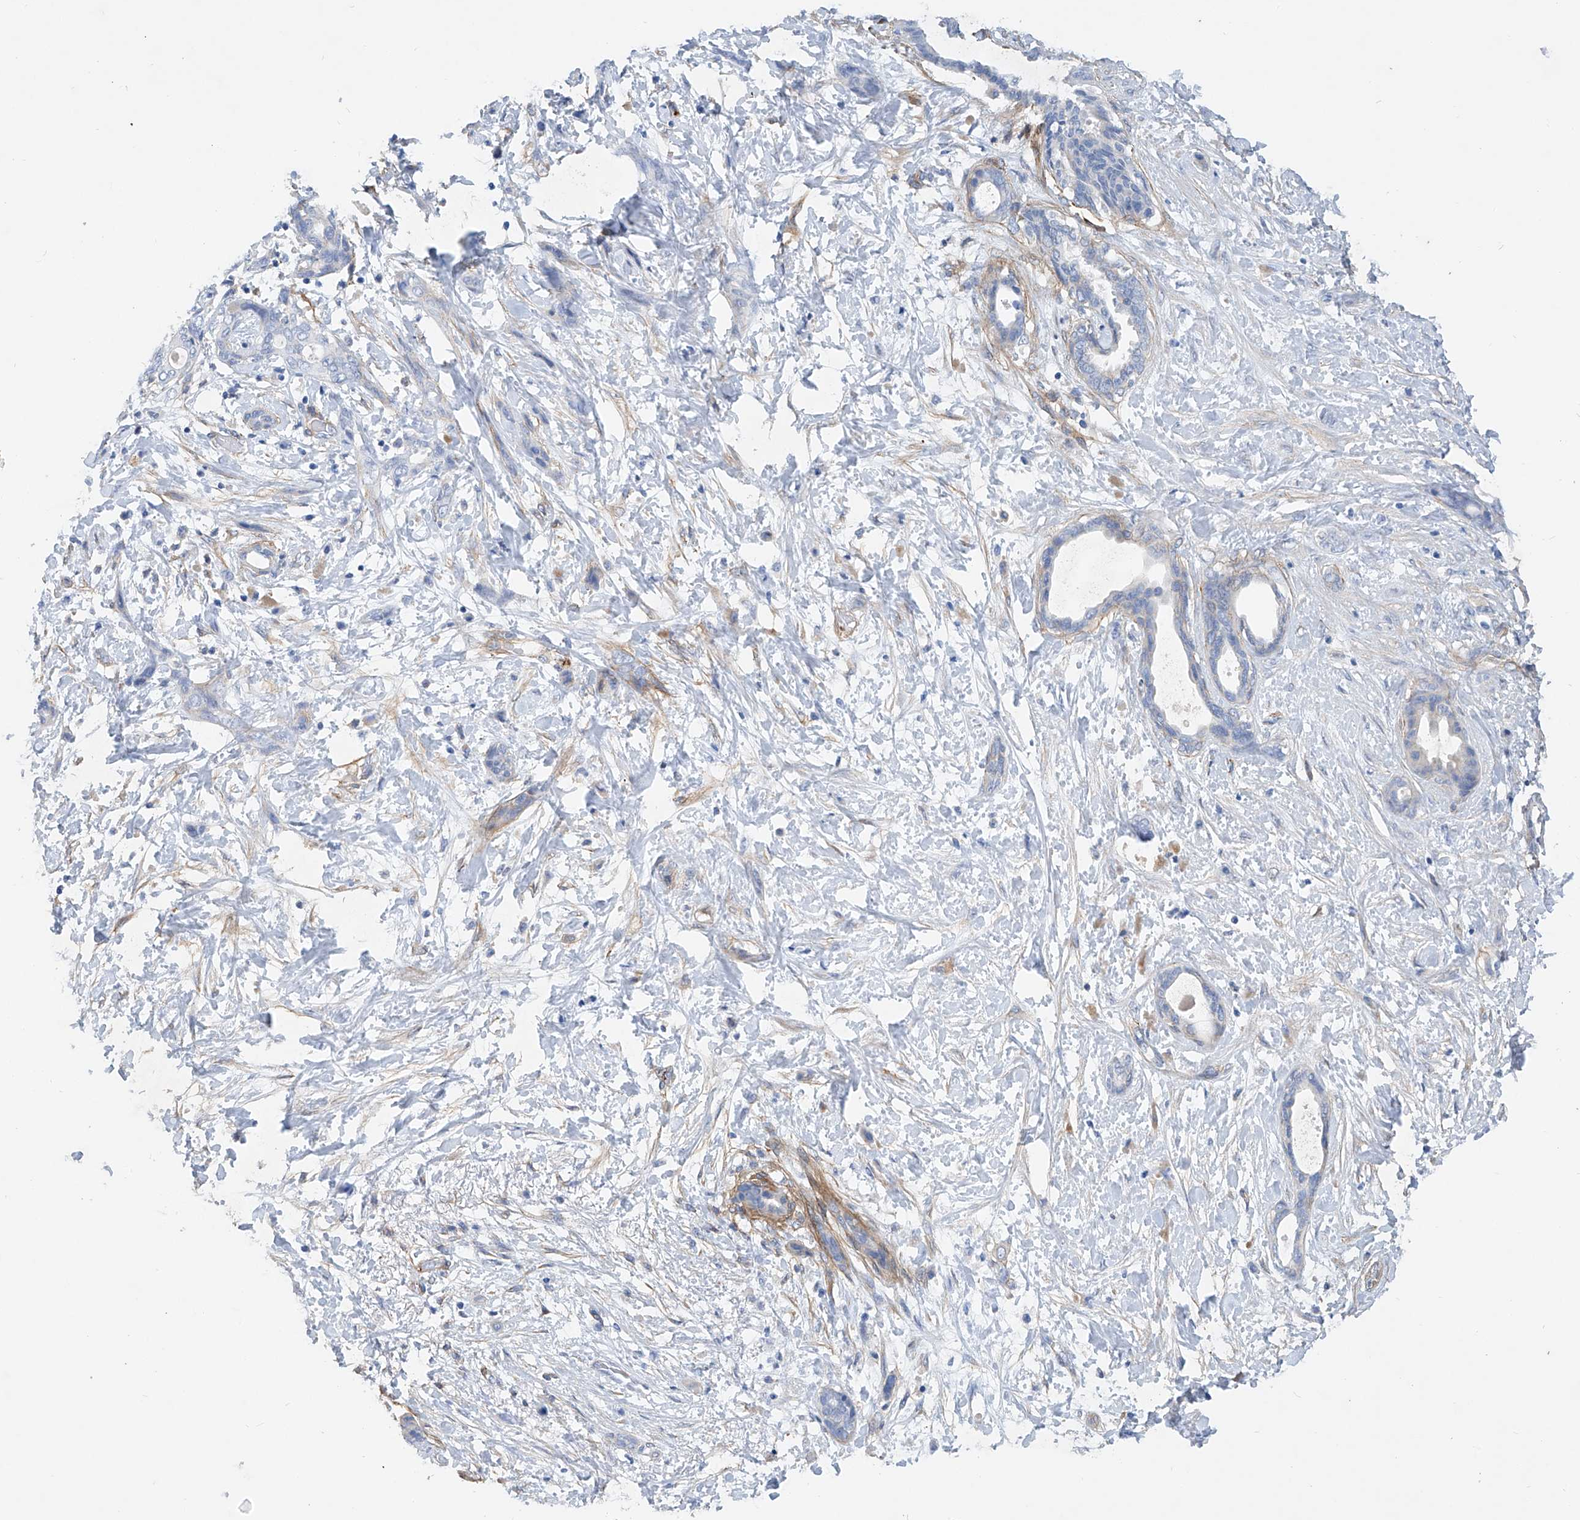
{"staining": {"intensity": "negative", "quantity": "none", "location": "none"}, "tissue": "pancreatic cancer", "cell_type": "Tumor cells", "image_type": "cancer", "snomed": [{"axis": "morphology", "description": "Normal tissue, NOS"}, {"axis": "morphology", "description": "Adenocarcinoma, NOS"}, {"axis": "topography", "description": "Pancreas"}, {"axis": "topography", "description": "Peripheral nerve tissue"}], "caption": "A histopathology image of human pancreatic cancer is negative for staining in tumor cells.", "gene": "TAS2R60", "patient": {"sex": "female", "age": 63}}